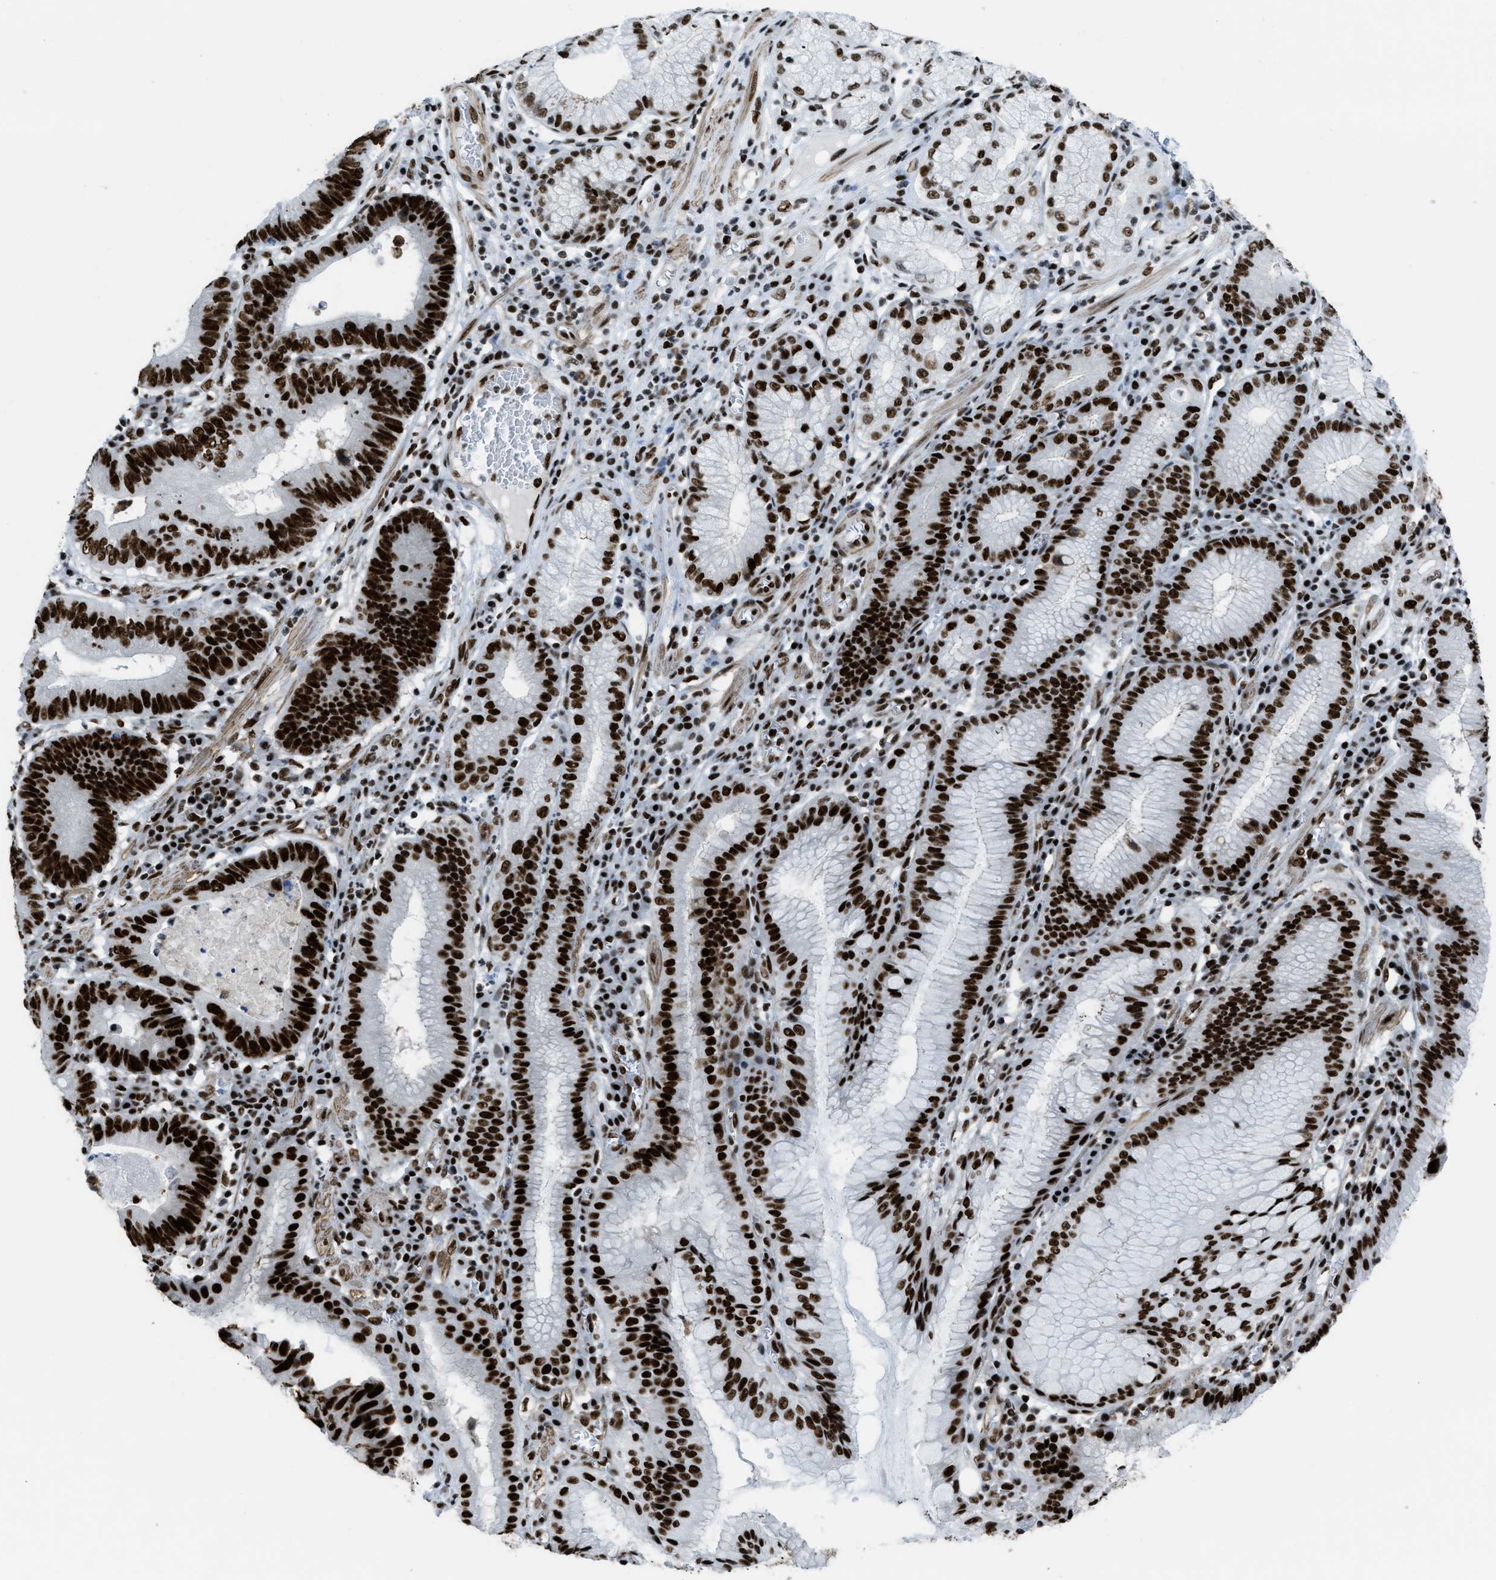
{"staining": {"intensity": "strong", "quantity": ">75%", "location": "nuclear"}, "tissue": "stomach cancer", "cell_type": "Tumor cells", "image_type": "cancer", "snomed": [{"axis": "morphology", "description": "Adenocarcinoma, NOS"}, {"axis": "topography", "description": "Stomach"}], "caption": "Approximately >75% of tumor cells in human stomach cancer (adenocarcinoma) exhibit strong nuclear protein staining as visualized by brown immunohistochemical staining.", "gene": "ZNF207", "patient": {"sex": "male", "age": 59}}